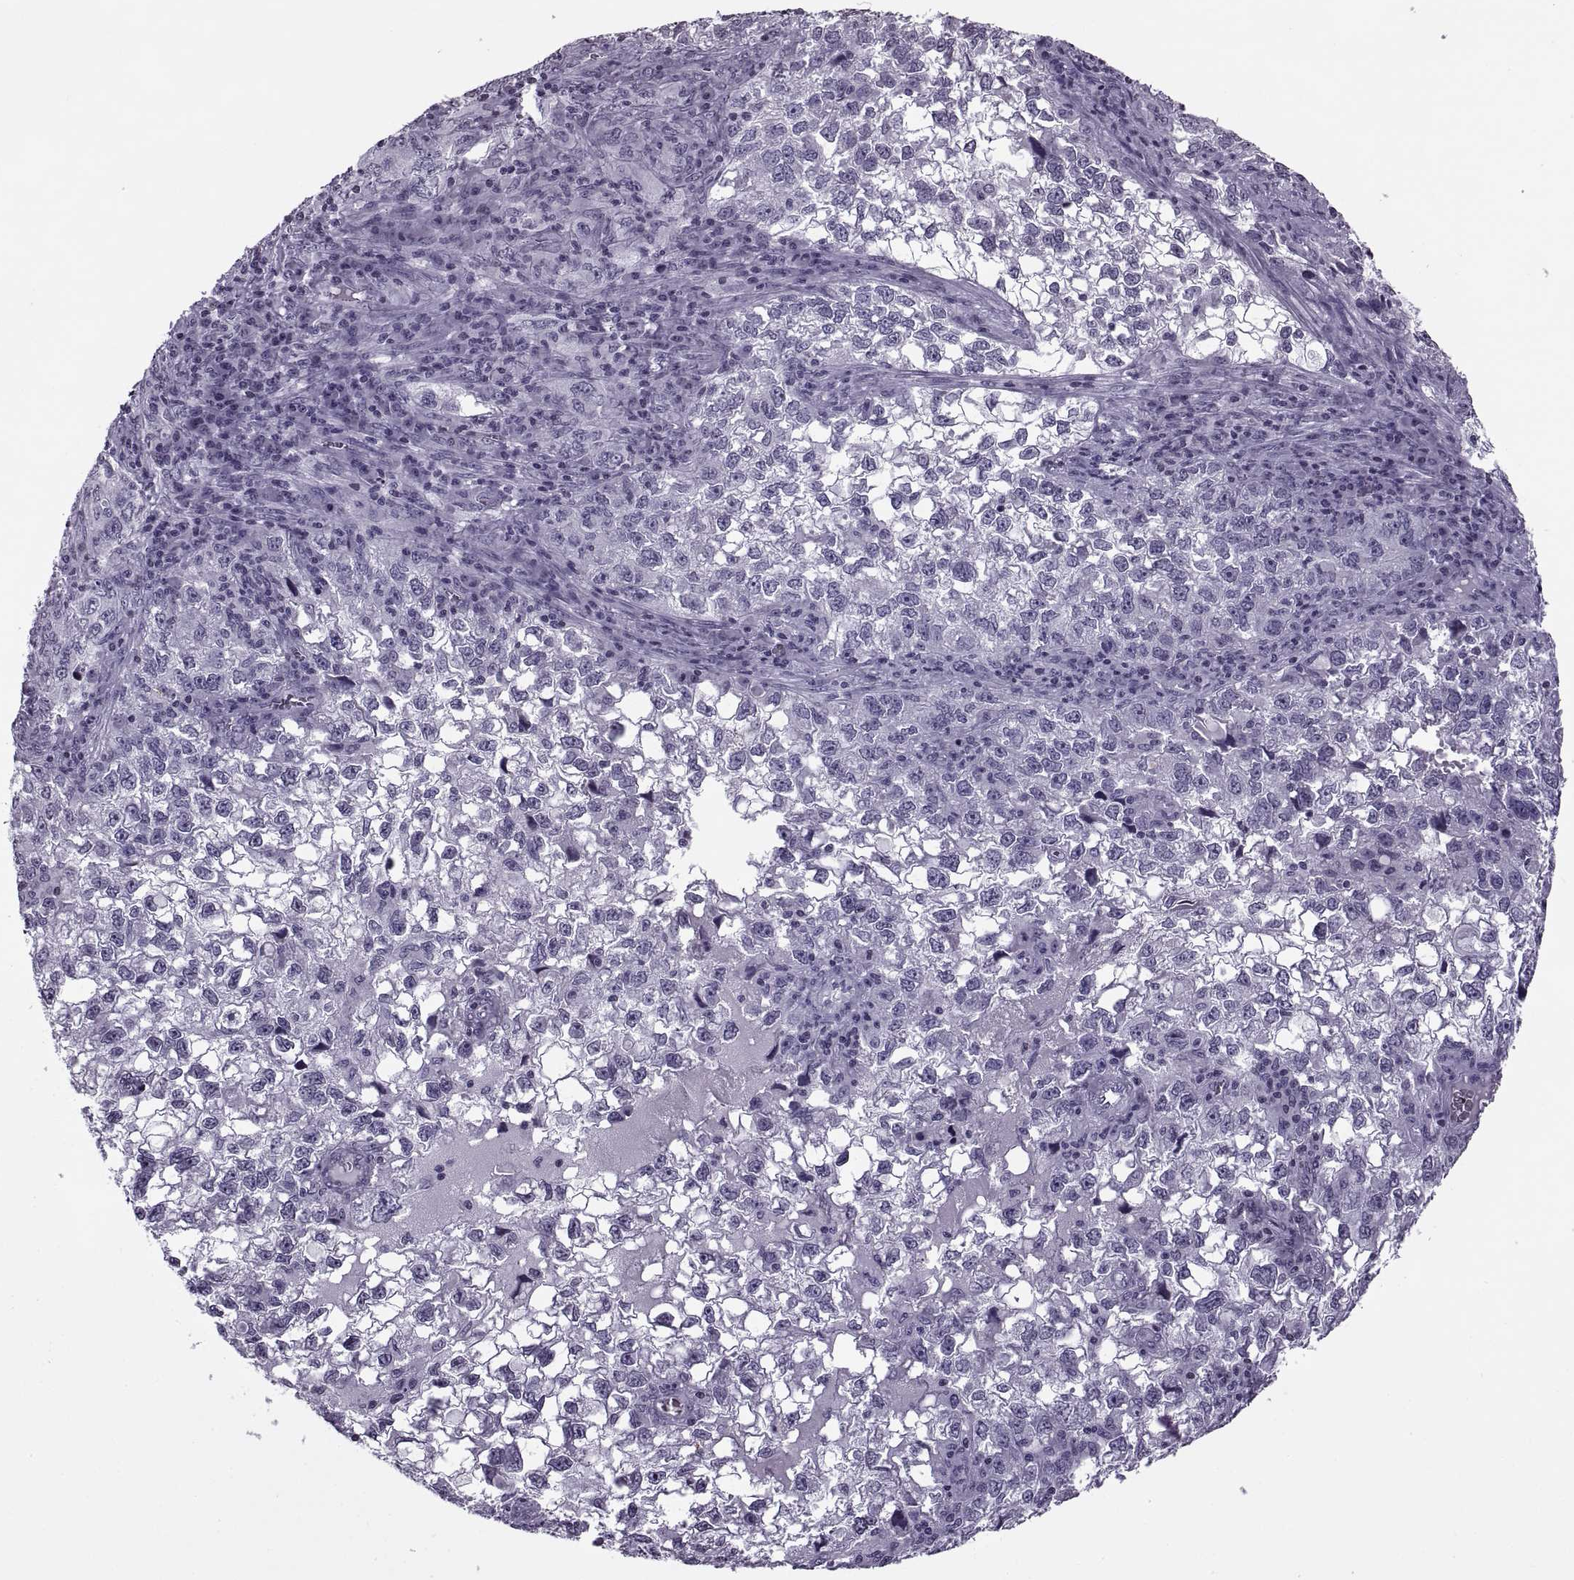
{"staining": {"intensity": "negative", "quantity": "none", "location": "none"}, "tissue": "cervical cancer", "cell_type": "Tumor cells", "image_type": "cancer", "snomed": [{"axis": "morphology", "description": "Squamous cell carcinoma, NOS"}, {"axis": "topography", "description": "Cervix"}], "caption": "Tumor cells show no significant protein positivity in cervical squamous cell carcinoma.", "gene": "H1-8", "patient": {"sex": "female", "age": 55}}